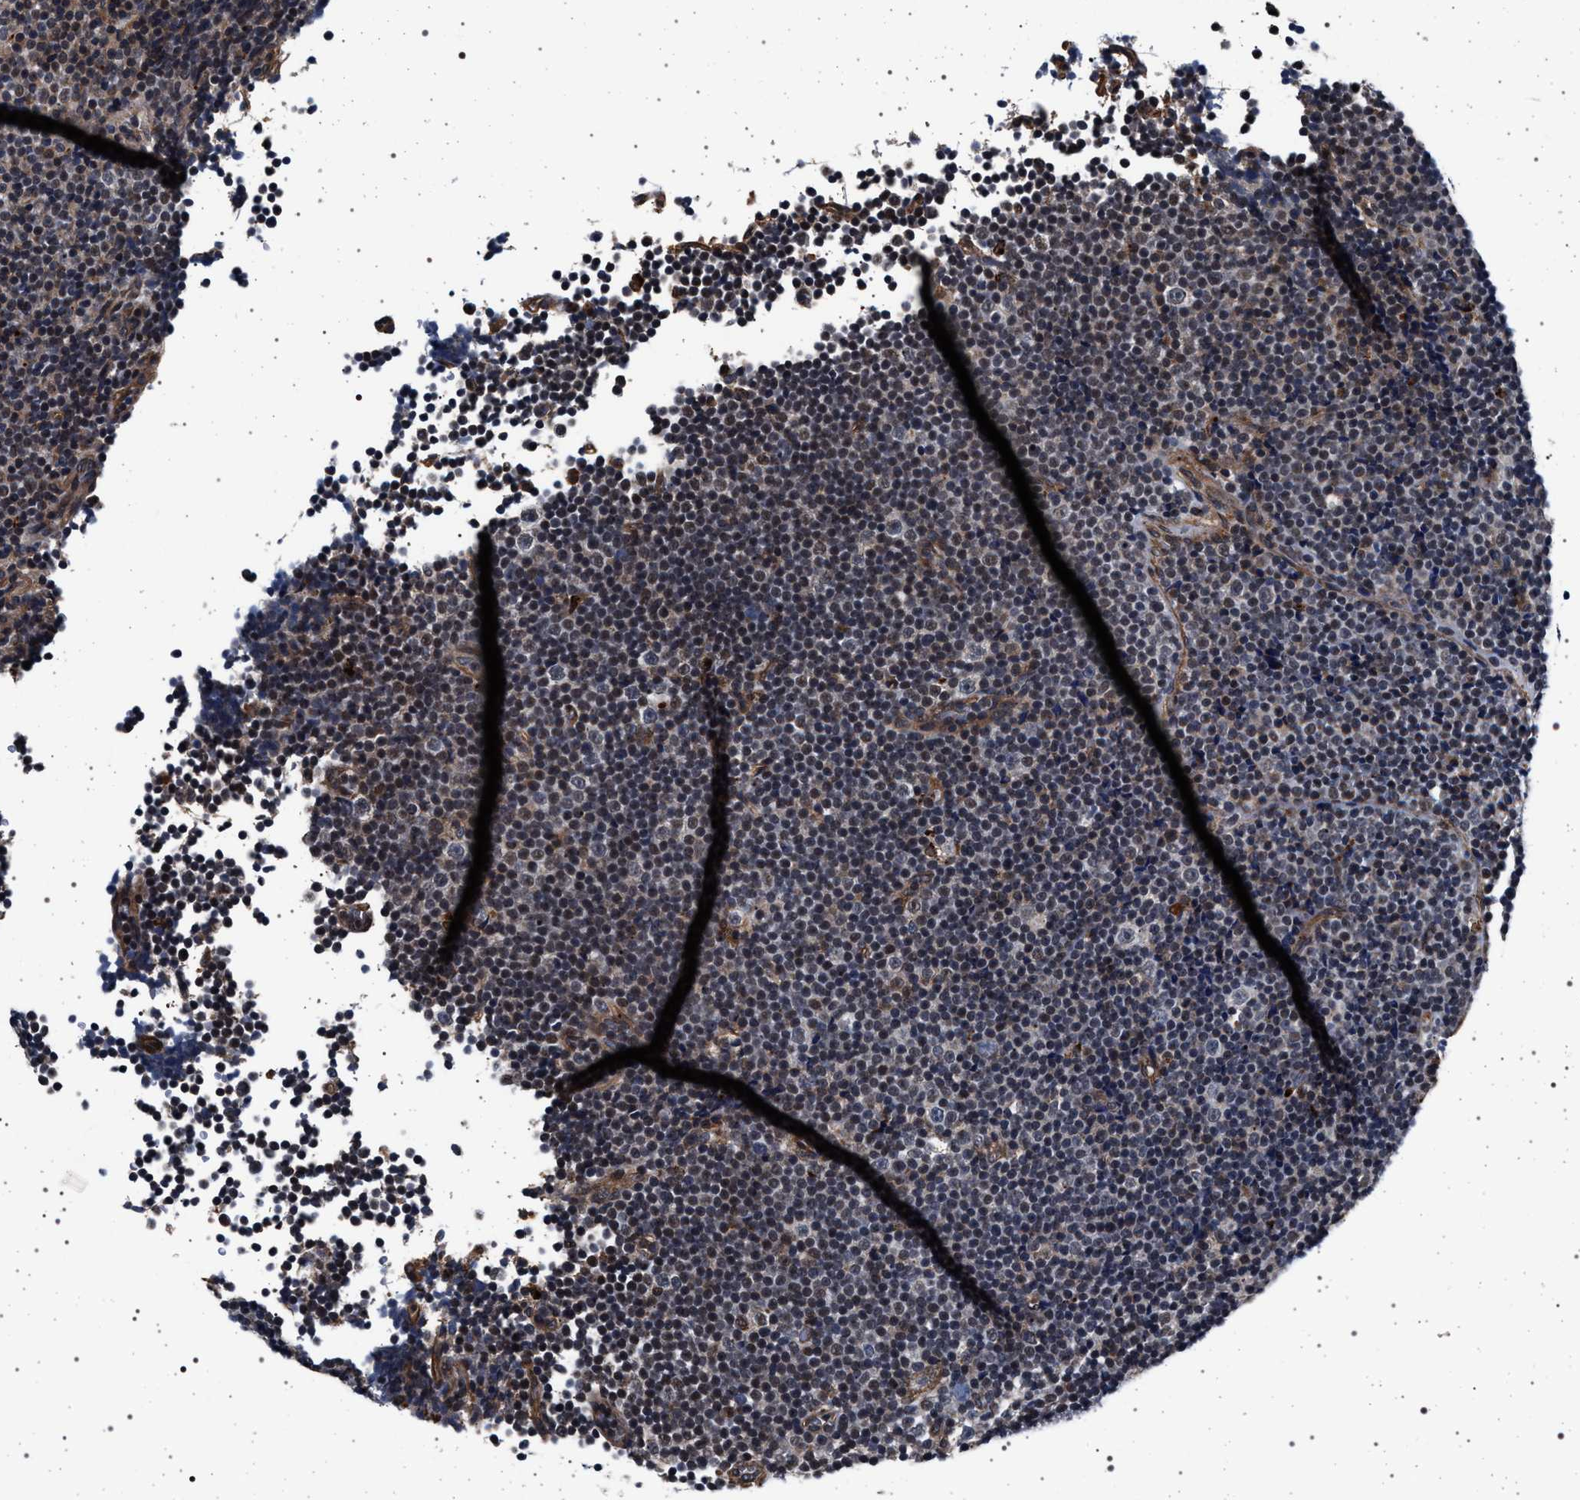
{"staining": {"intensity": "moderate", "quantity": "<25%", "location": "nuclear"}, "tissue": "lymphoma", "cell_type": "Tumor cells", "image_type": "cancer", "snomed": [{"axis": "morphology", "description": "Malignant lymphoma, non-Hodgkin's type, Low grade"}, {"axis": "topography", "description": "Lymph node"}], "caption": "The photomicrograph shows a brown stain indicating the presence of a protein in the nuclear of tumor cells in lymphoma. (Stains: DAB (3,3'-diaminobenzidine) in brown, nuclei in blue, Microscopy: brightfield microscopy at high magnification).", "gene": "KCNK6", "patient": {"sex": "female", "age": 67}}